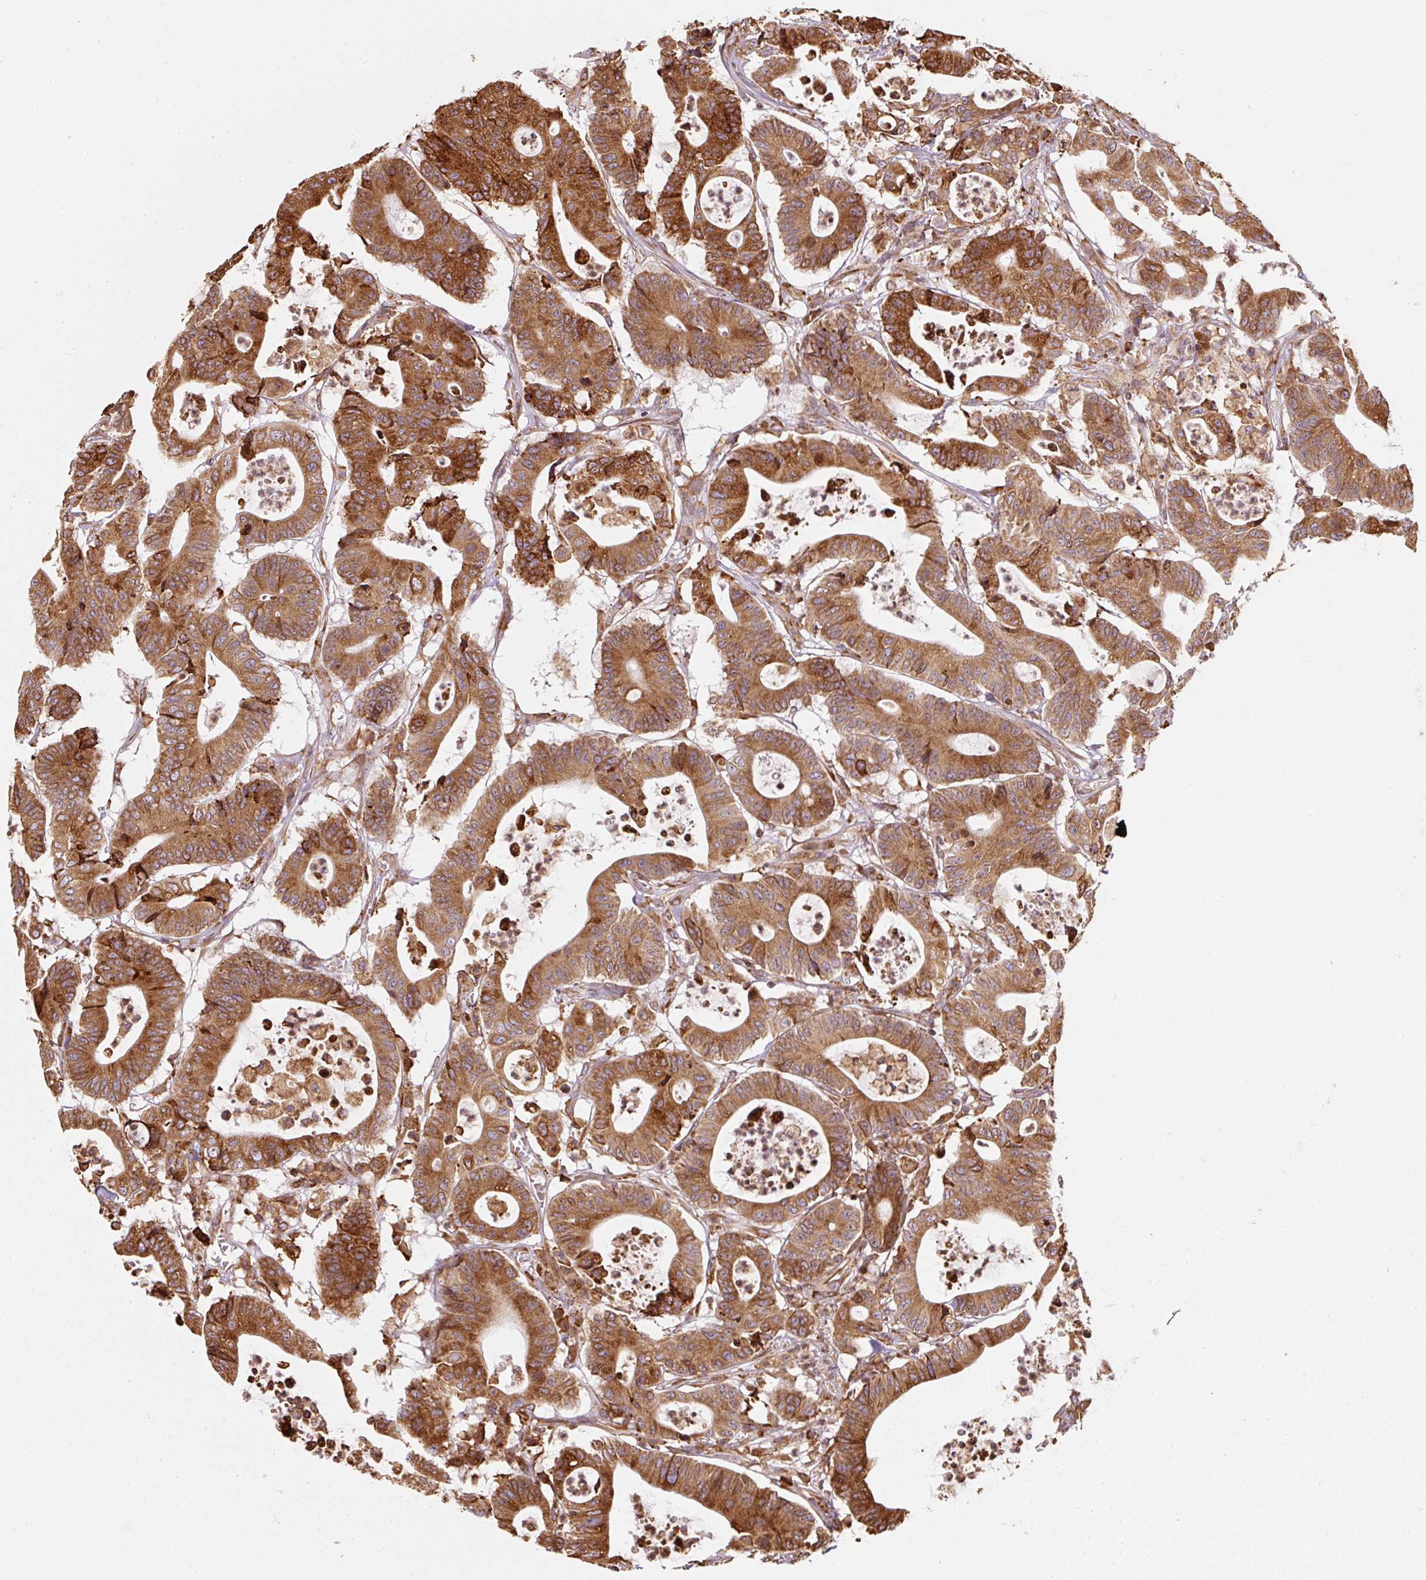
{"staining": {"intensity": "strong", "quantity": ">75%", "location": "cytoplasmic/membranous"}, "tissue": "colorectal cancer", "cell_type": "Tumor cells", "image_type": "cancer", "snomed": [{"axis": "morphology", "description": "Adenocarcinoma, NOS"}, {"axis": "topography", "description": "Colon"}], "caption": "Colorectal cancer was stained to show a protein in brown. There is high levels of strong cytoplasmic/membranous positivity in approximately >75% of tumor cells. The staining is performed using DAB brown chromogen to label protein expression. The nuclei are counter-stained blue using hematoxylin.", "gene": "PRKCSH", "patient": {"sex": "female", "age": 84}}